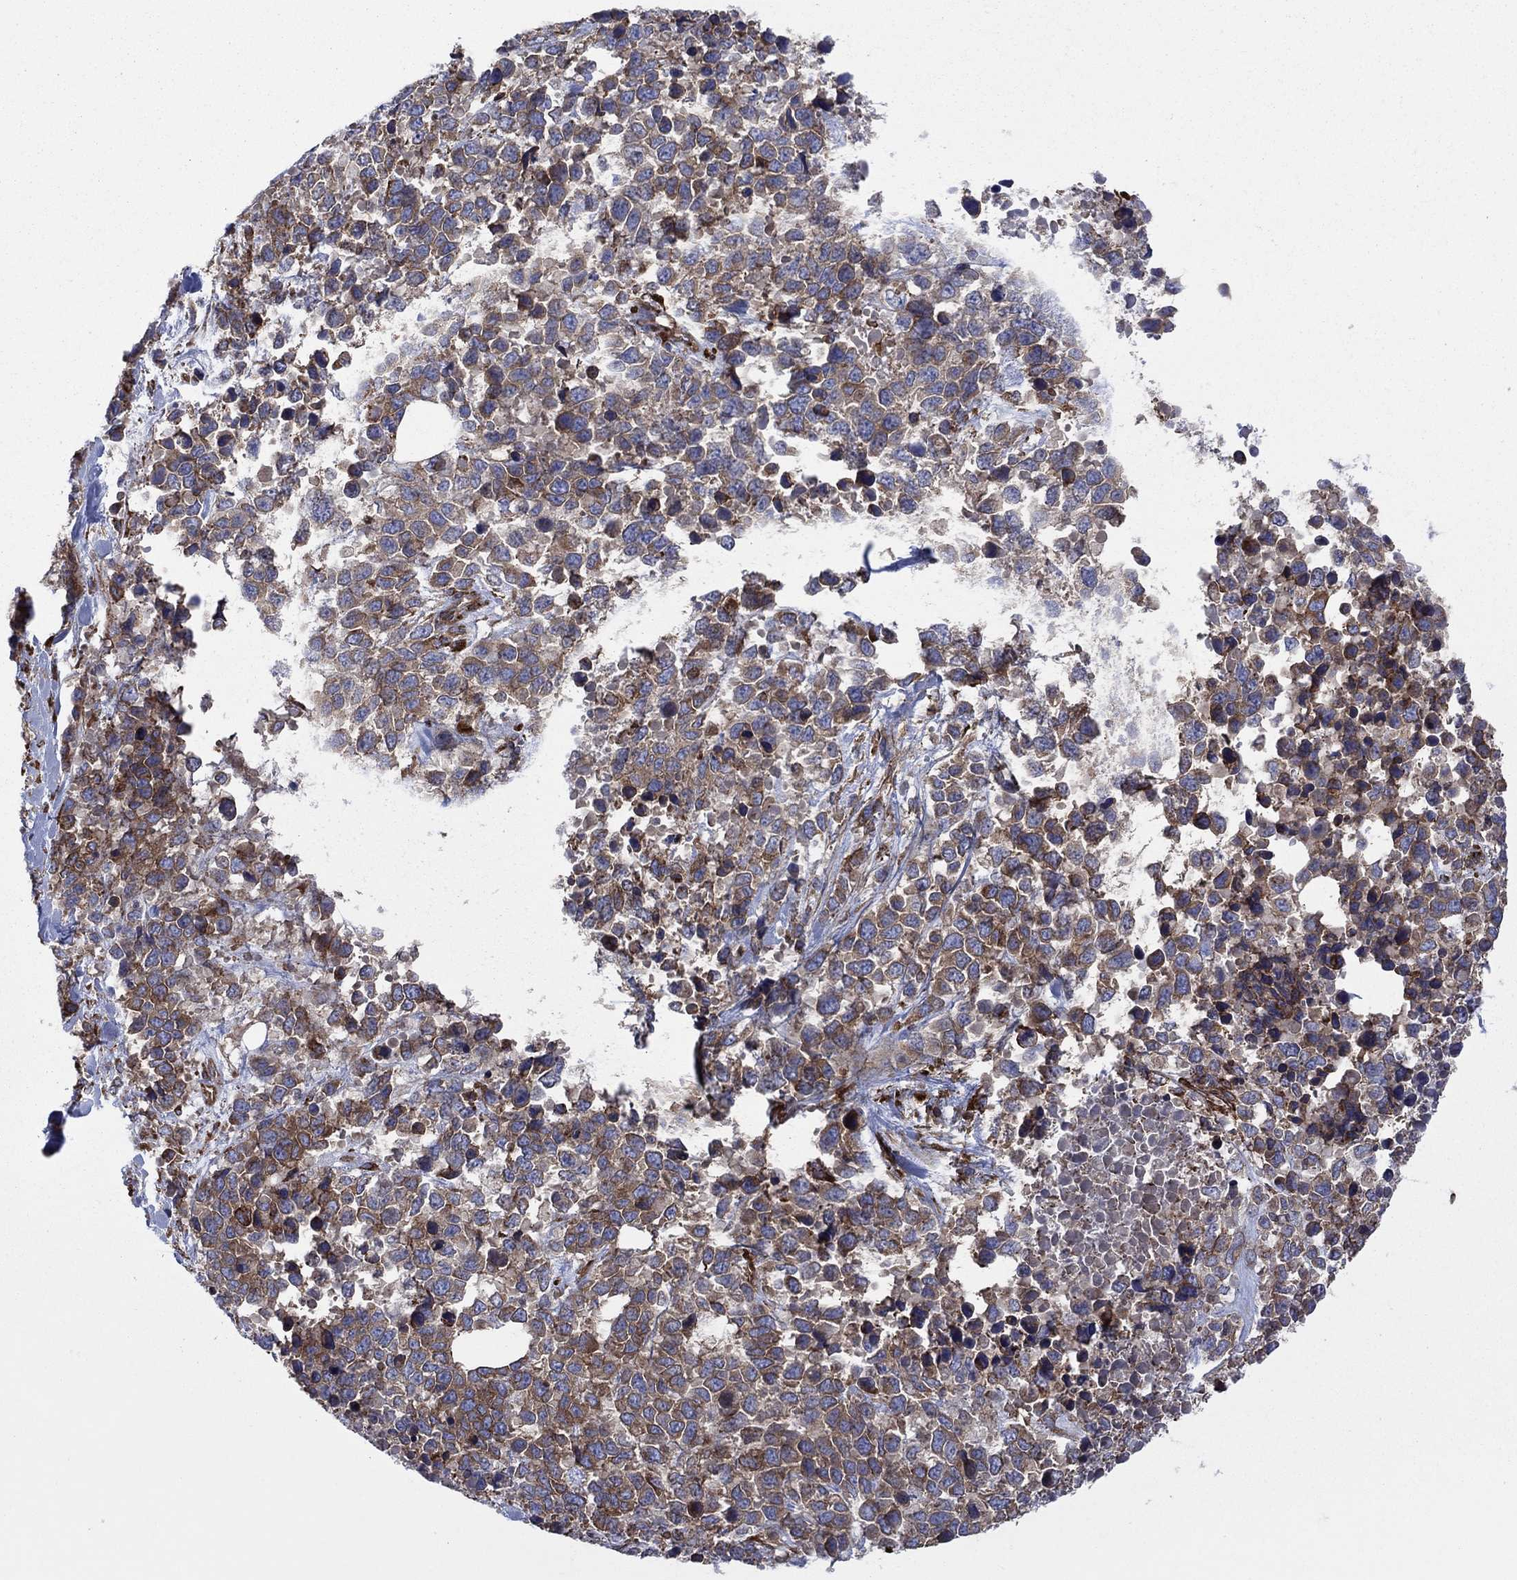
{"staining": {"intensity": "moderate", "quantity": "25%-75%", "location": "cytoplasmic/membranous"}, "tissue": "melanoma", "cell_type": "Tumor cells", "image_type": "cancer", "snomed": [{"axis": "morphology", "description": "Malignant melanoma, Metastatic site"}, {"axis": "topography", "description": "Skin"}], "caption": "A high-resolution micrograph shows IHC staining of malignant melanoma (metastatic site), which demonstrates moderate cytoplasmic/membranous expression in about 25%-75% of tumor cells.", "gene": "PAG1", "patient": {"sex": "male", "age": 84}}